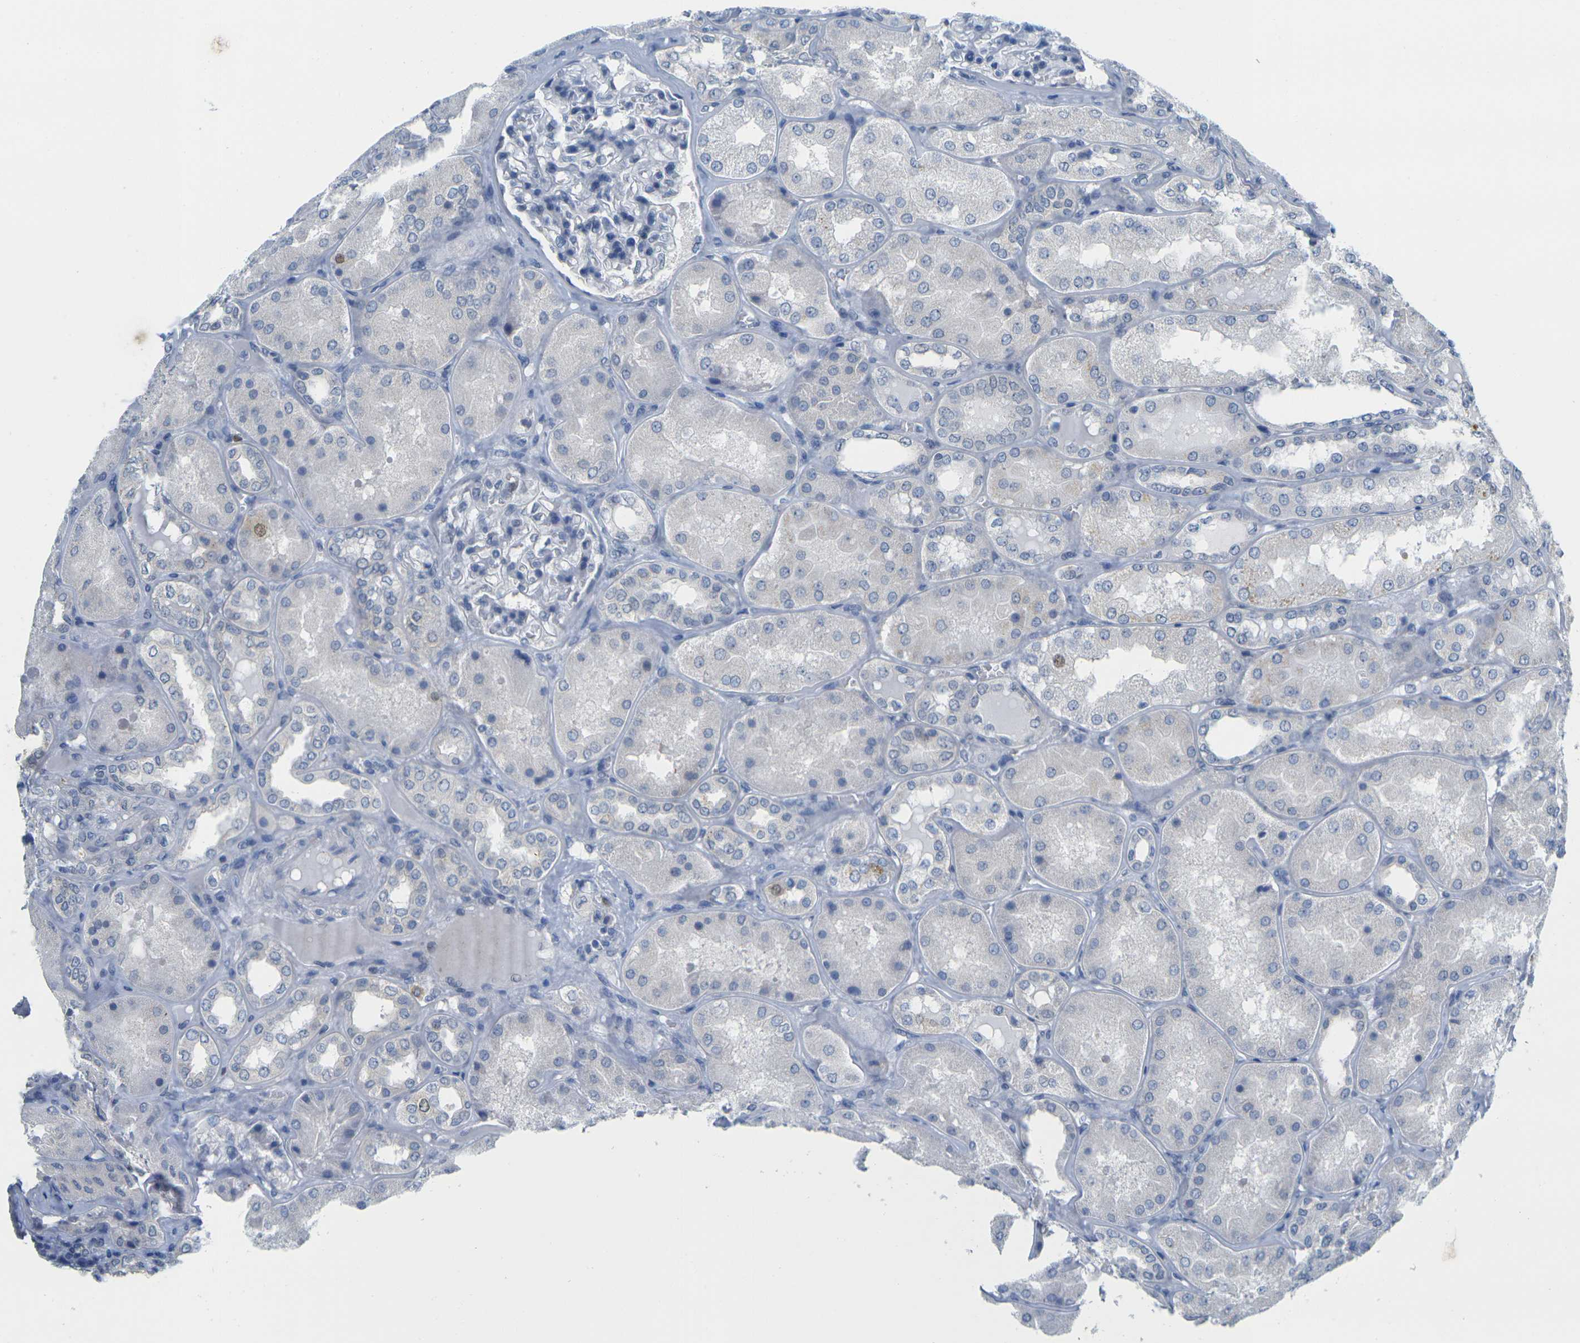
{"staining": {"intensity": "negative", "quantity": "none", "location": "none"}, "tissue": "kidney", "cell_type": "Cells in glomeruli", "image_type": "normal", "snomed": [{"axis": "morphology", "description": "Normal tissue, NOS"}, {"axis": "topography", "description": "Kidney"}], "caption": "A histopathology image of human kidney is negative for staining in cells in glomeruli. The staining is performed using DAB (3,3'-diaminobenzidine) brown chromogen with nuclei counter-stained in using hematoxylin.", "gene": "CDK2", "patient": {"sex": "female", "age": 56}}